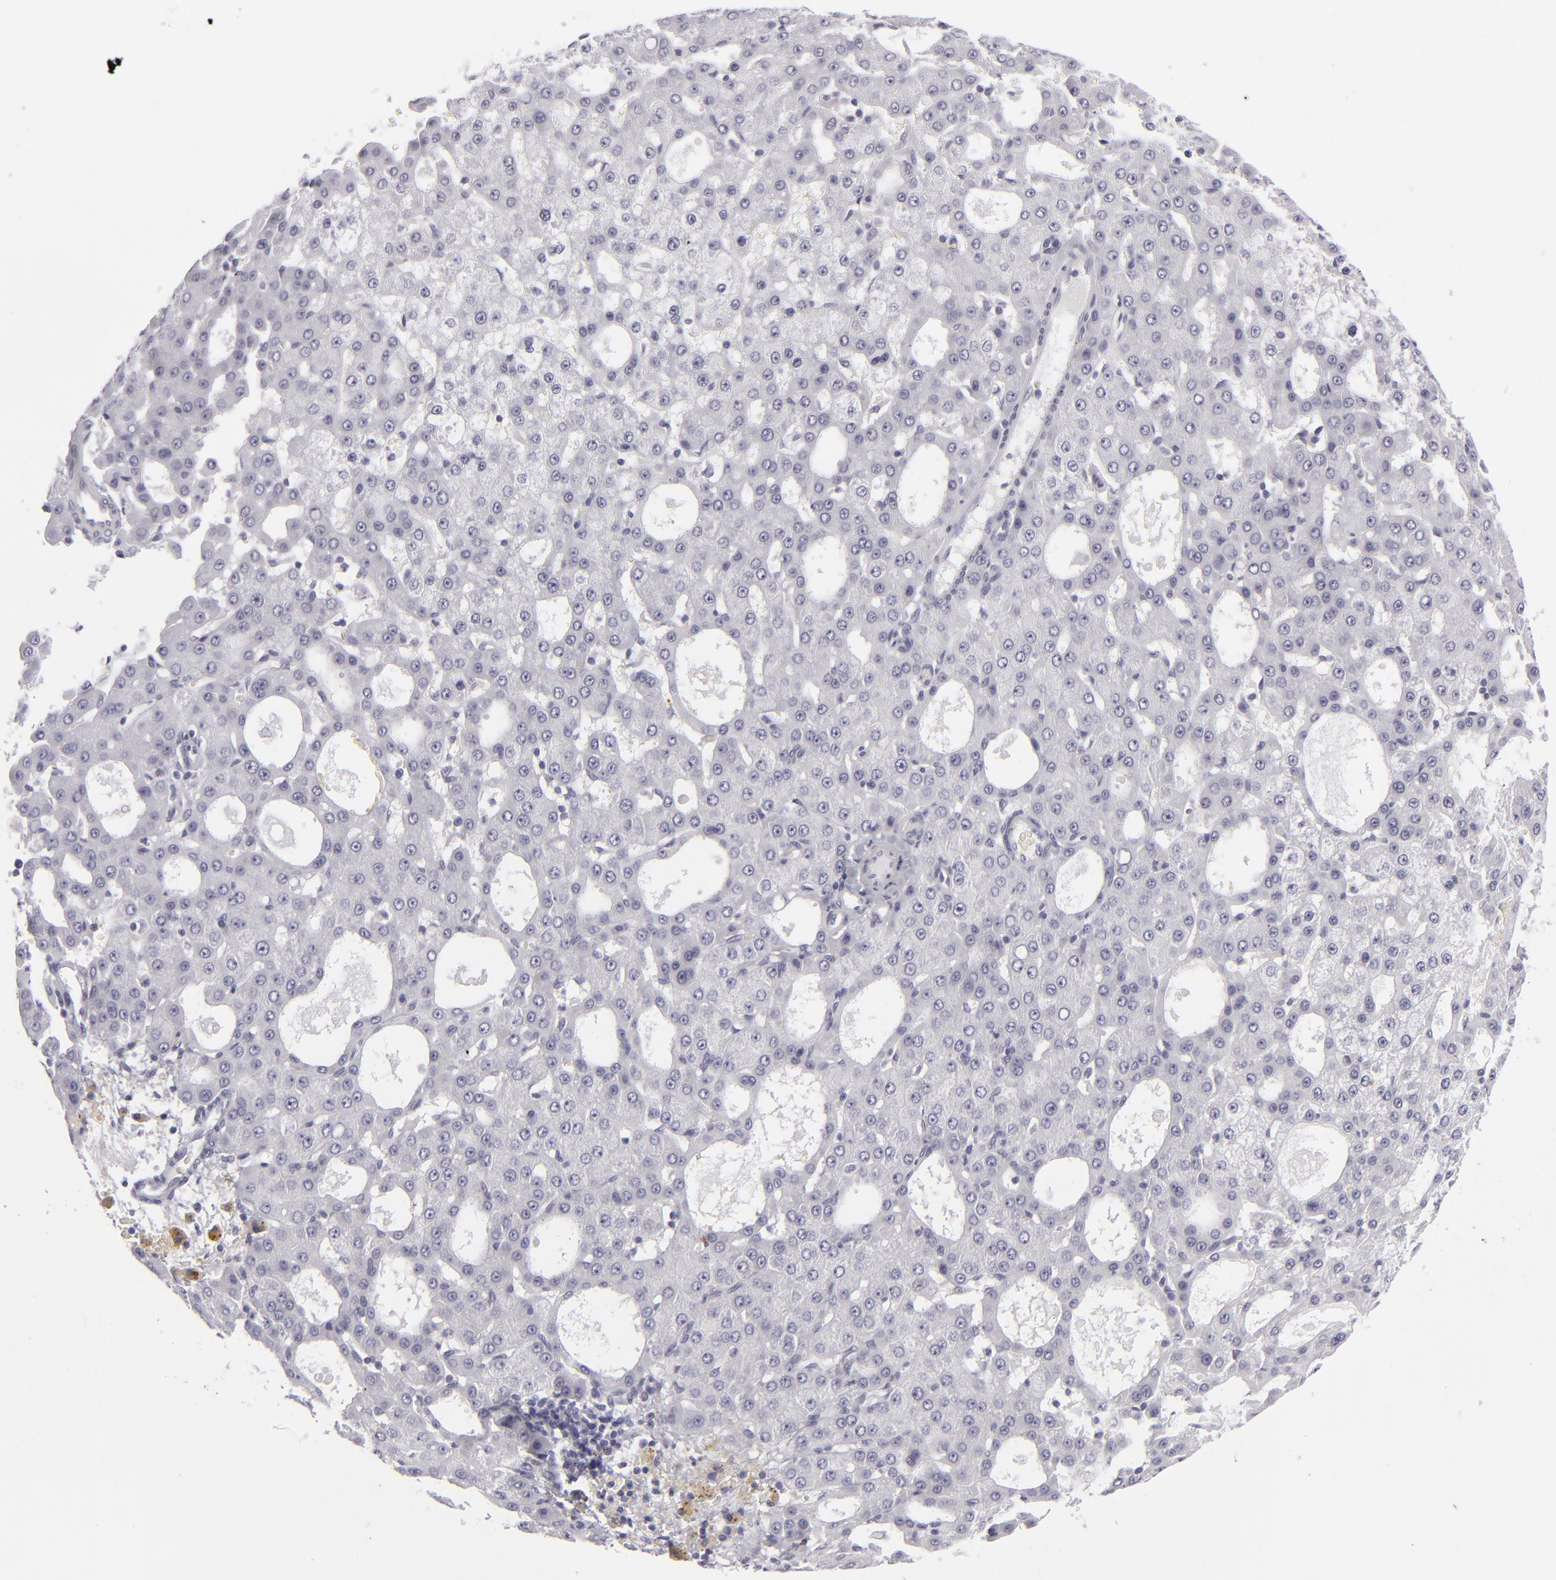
{"staining": {"intensity": "negative", "quantity": "none", "location": "none"}, "tissue": "liver cancer", "cell_type": "Tumor cells", "image_type": "cancer", "snomed": [{"axis": "morphology", "description": "Carcinoma, Hepatocellular, NOS"}, {"axis": "topography", "description": "Liver"}], "caption": "Immunohistochemistry micrograph of neoplastic tissue: human liver hepatocellular carcinoma stained with DAB (3,3'-diaminobenzidine) shows no significant protein positivity in tumor cells. Brightfield microscopy of immunohistochemistry (IHC) stained with DAB (brown) and hematoxylin (blue), captured at high magnification.", "gene": "KRT1", "patient": {"sex": "male", "age": 47}}